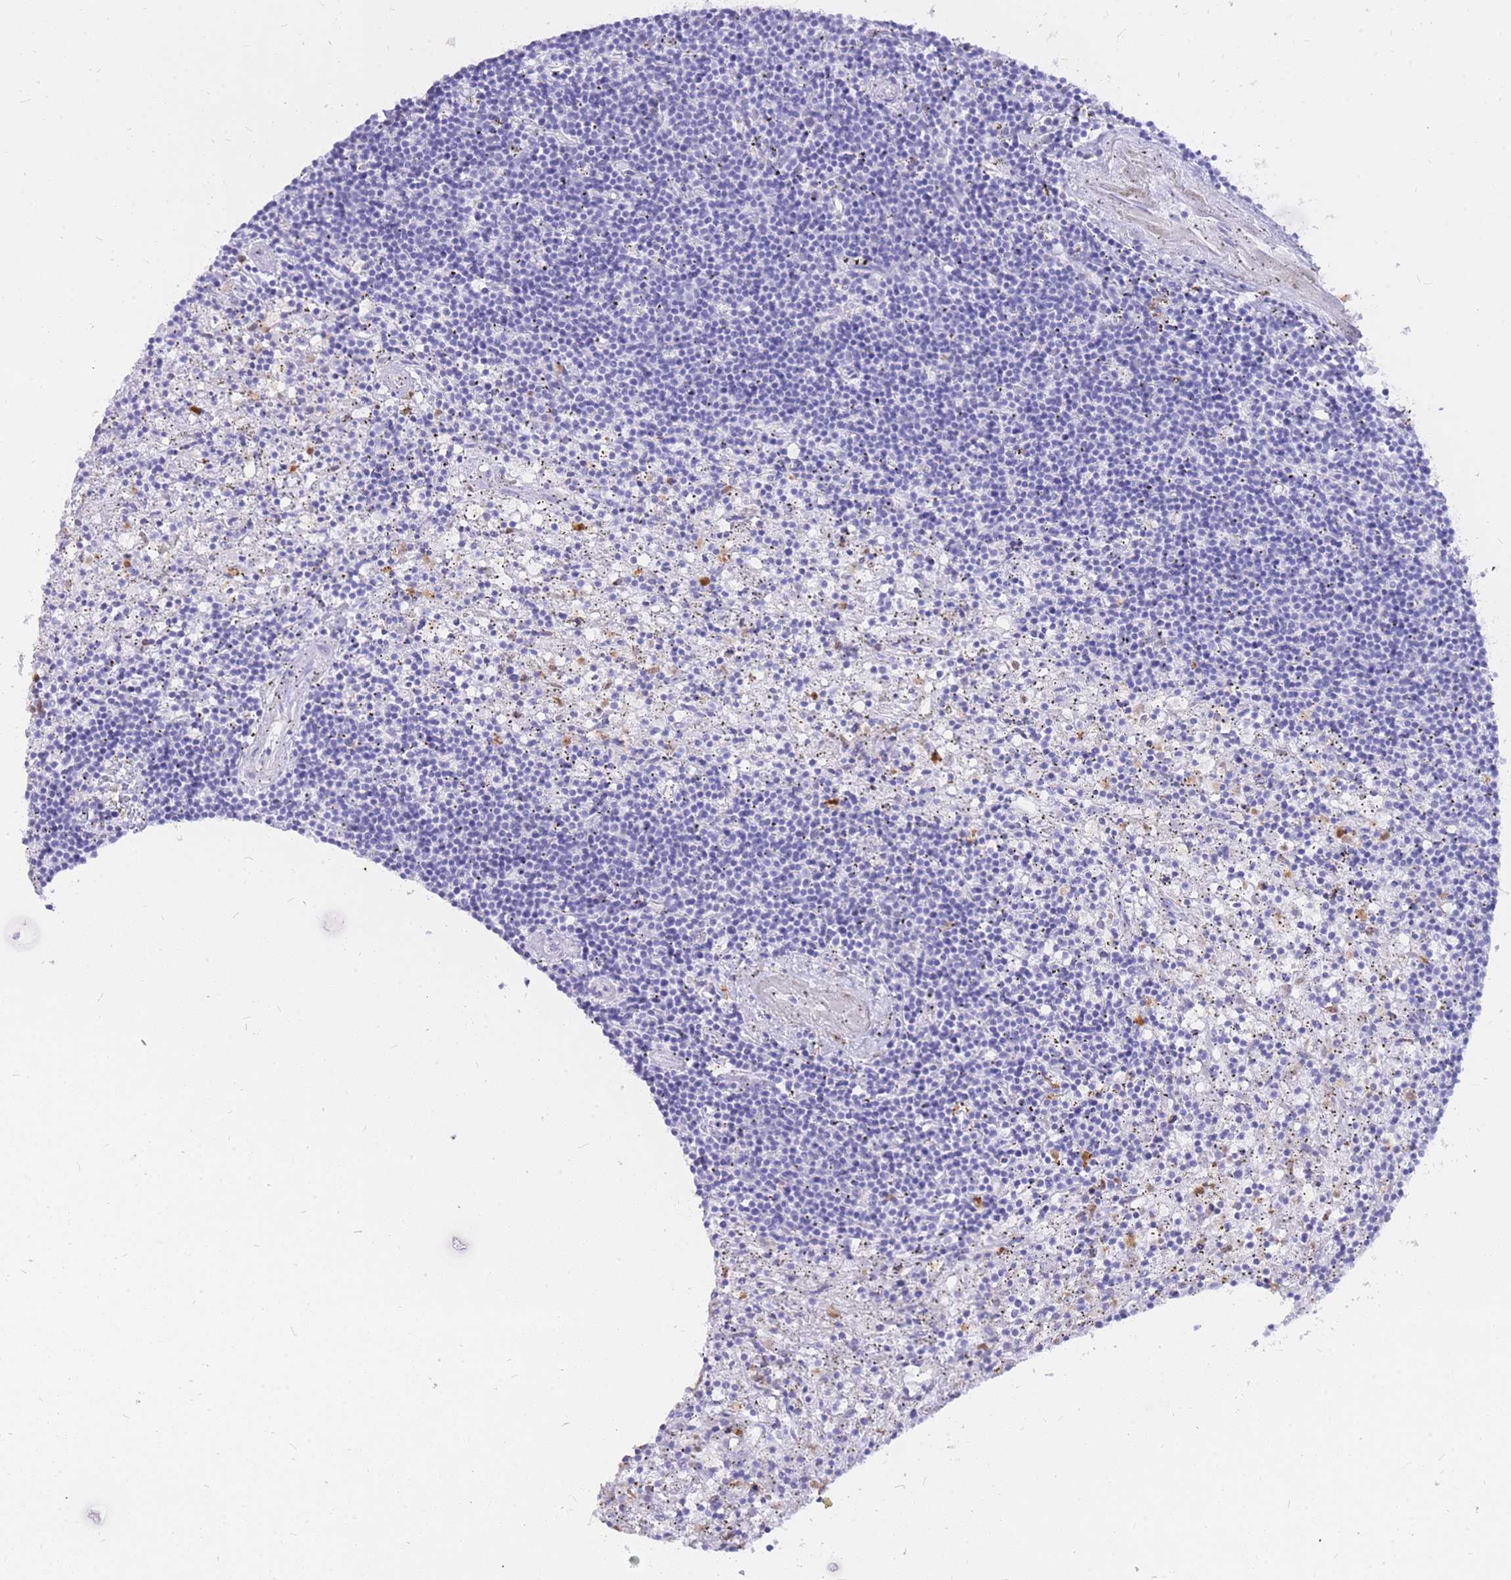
{"staining": {"intensity": "negative", "quantity": "none", "location": "none"}, "tissue": "lymphoma", "cell_type": "Tumor cells", "image_type": "cancer", "snomed": [{"axis": "morphology", "description": "Malignant lymphoma, non-Hodgkin's type, Low grade"}, {"axis": "topography", "description": "Spleen"}], "caption": "Human malignant lymphoma, non-Hodgkin's type (low-grade) stained for a protein using IHC demonstrates no positivity in tumor cells.", "gene": "HERC1", "patient": {"sex": "male", "age": 76}}